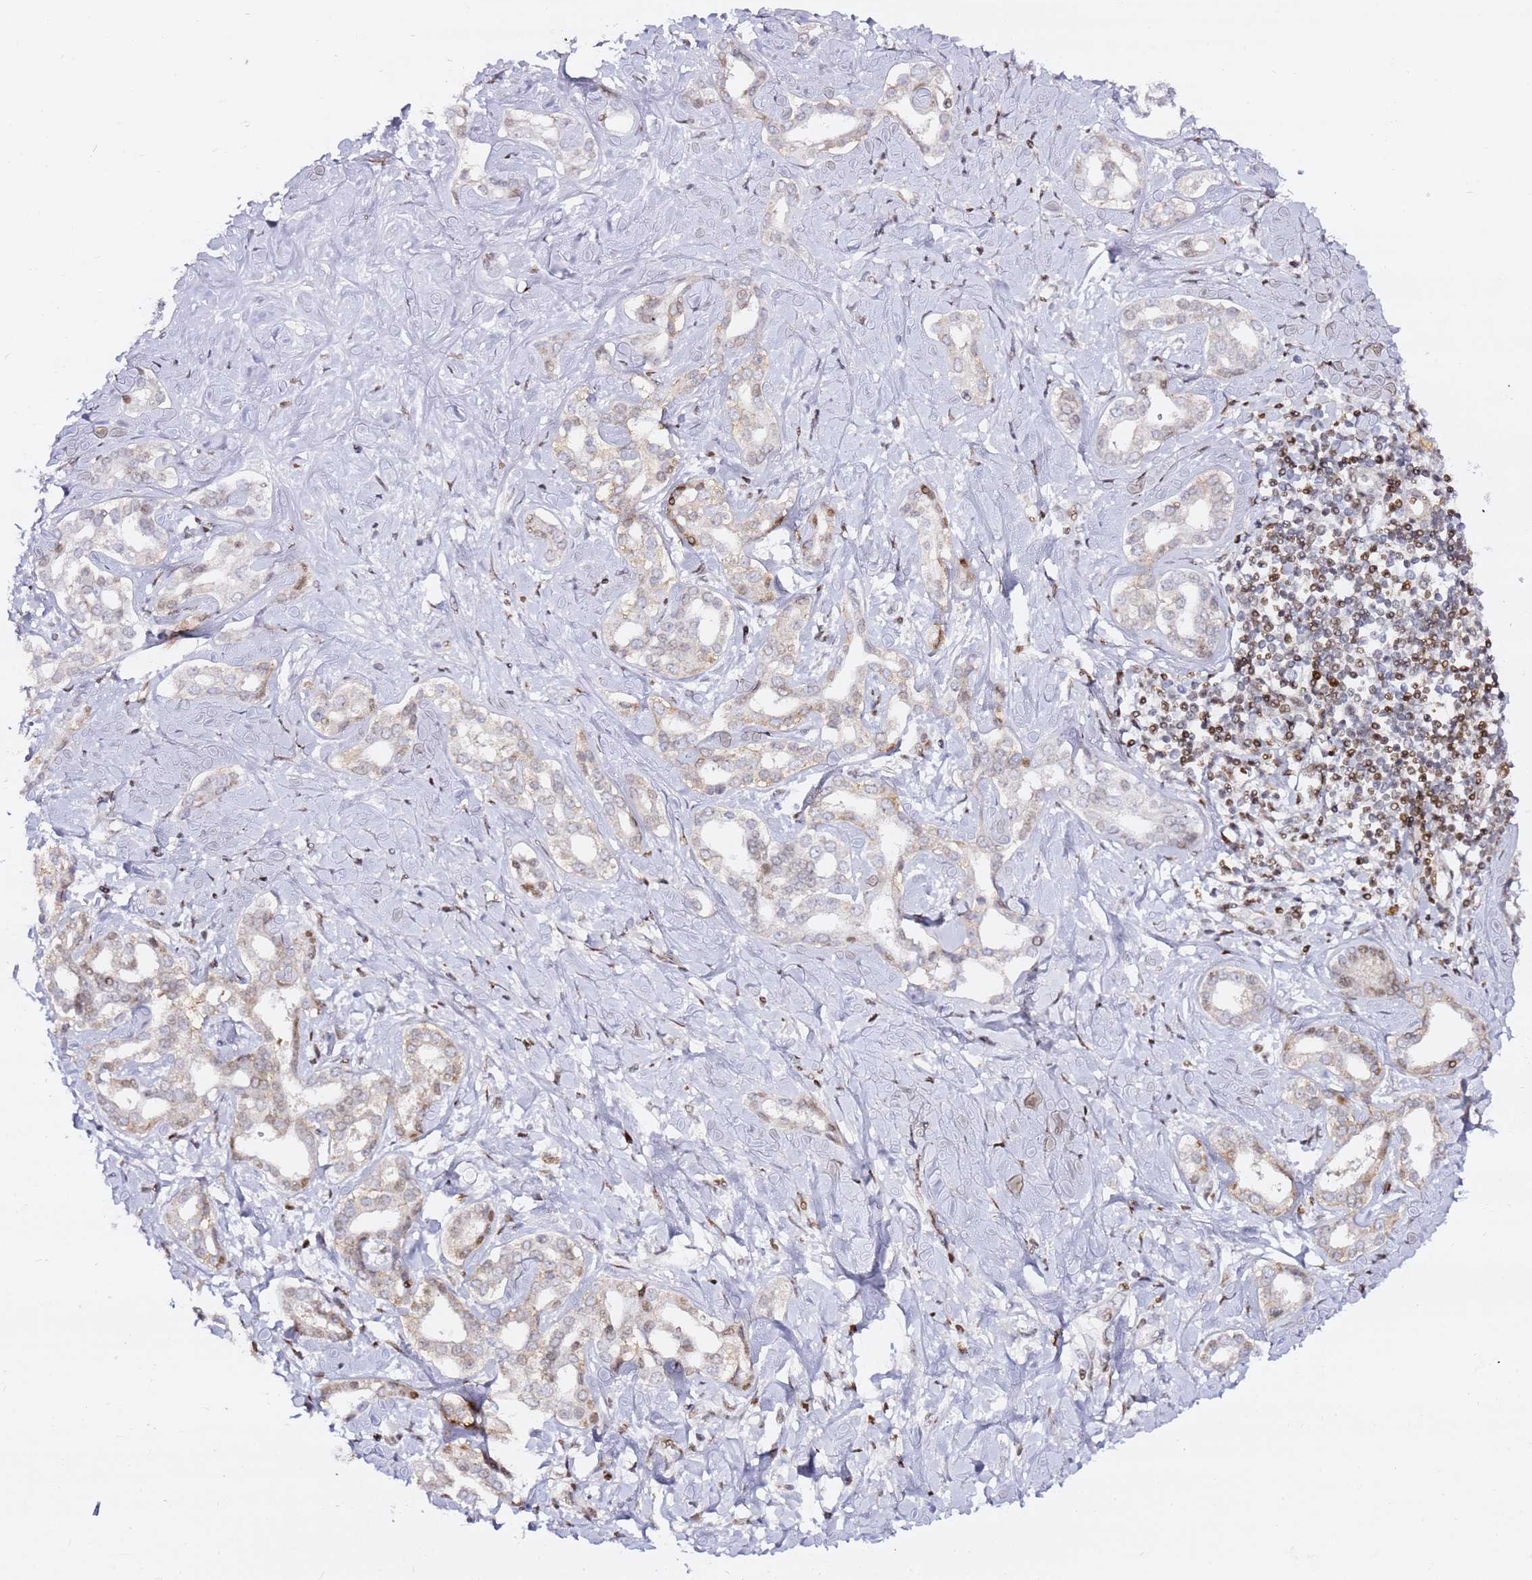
{"staining": {"intensity": "moderate", "quantity": "<25%", "location": "nuclear"}, "tissue": "liver cancer", "cell_type": "Tumor cells", "image_type": "cancer", "snomed": [{"axis": "morphology", "description": "Cholangiocarcinoma"}, {"axis": "topography", "description": "Liver"}], "caption": "Cholangiocarcinoma (liver) stained with DAB (3,3'-diaminobenzidine) immunohistochemistry (IHC) demonstrates low levels of moderate nuclear staining in approximately <25% of tumor cells. (DAB = brown stain, brightfield microscopy at high magnification).", "gene": "GBP2", "patient": {"sex": "female", "age": 77}}